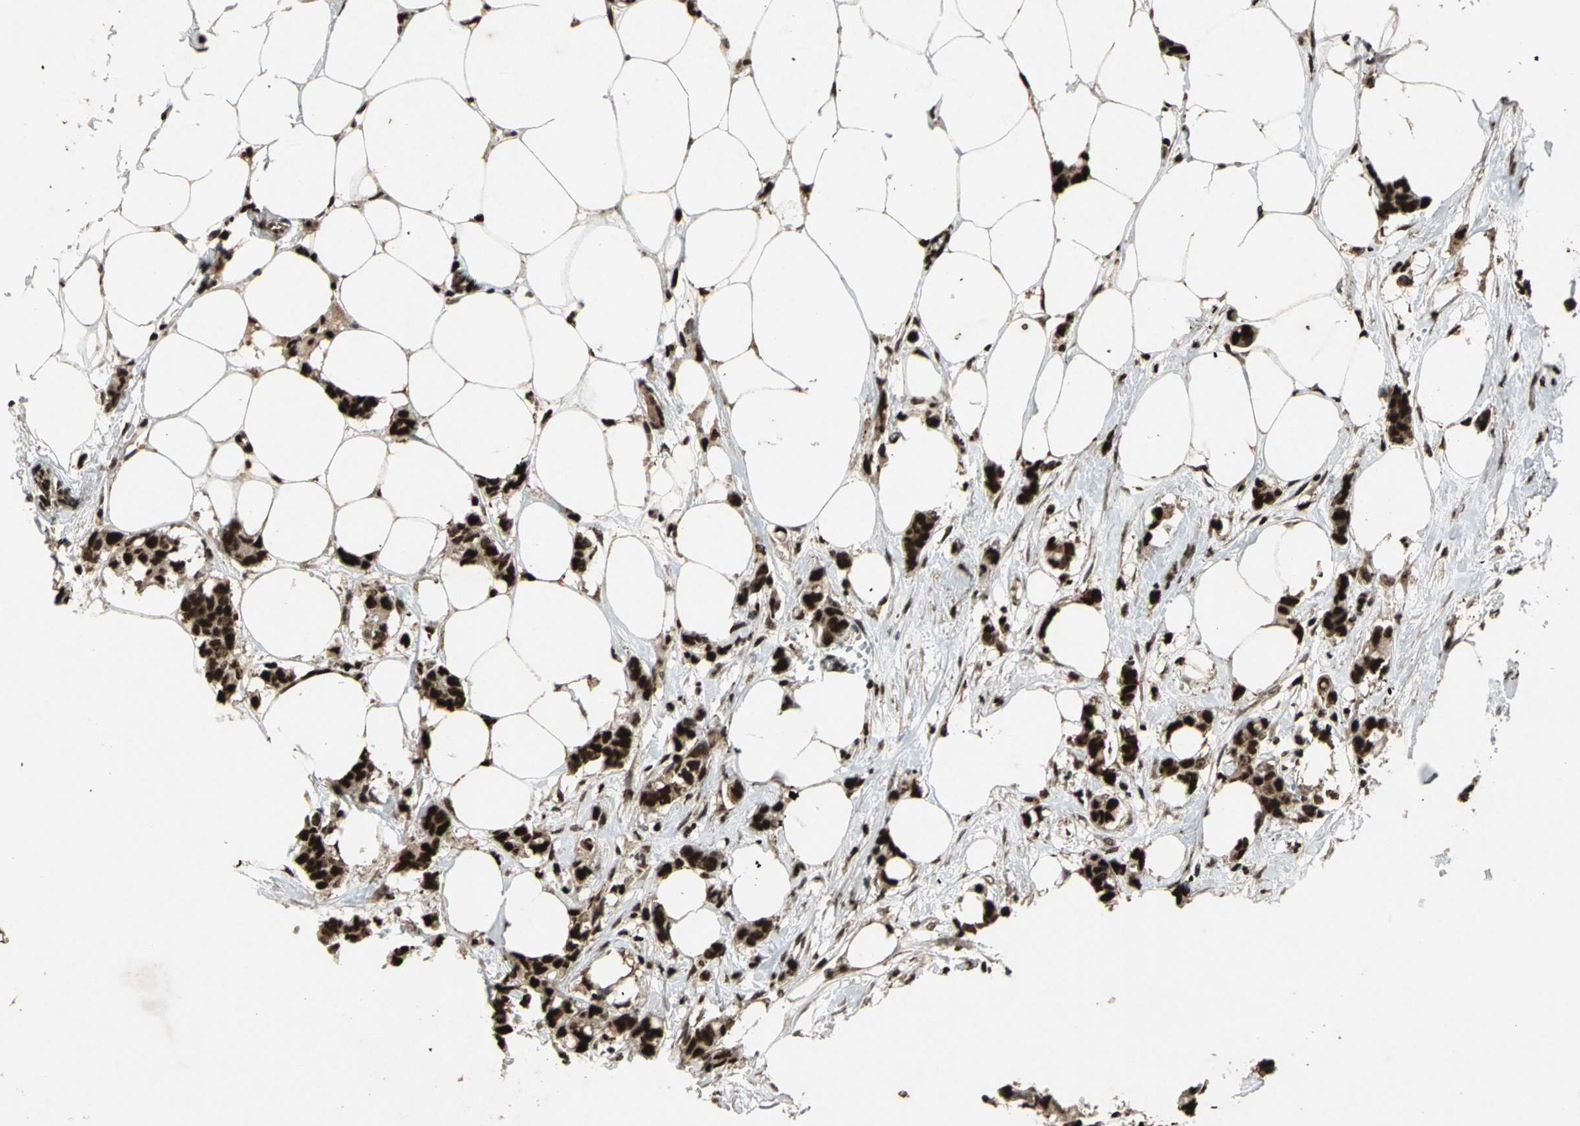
{"staining": {"intensity": "strong", "quantity": ">75%", "location": "nuclear"}, "tissue": "breast cancer", "cell_type": "Tumor cells", "image_type": "cancer", "snomed": [{"axis": "morphology", "description": "Duct carcinoma"}, {"axis": "topography", "description": "Breast"}], "caption": "Immunohistochemistry micrograph of neoplastic tissue: human breast cancer (infiltrating ductal carcinoma) stained using IHC demonstrates high levels of strong protein expression localized specifically in the nuclear of tumor cells, appearing as a nuclear brown color.", "gene": "ANP32A", "patient": {"sex": "female", "age": 84}}